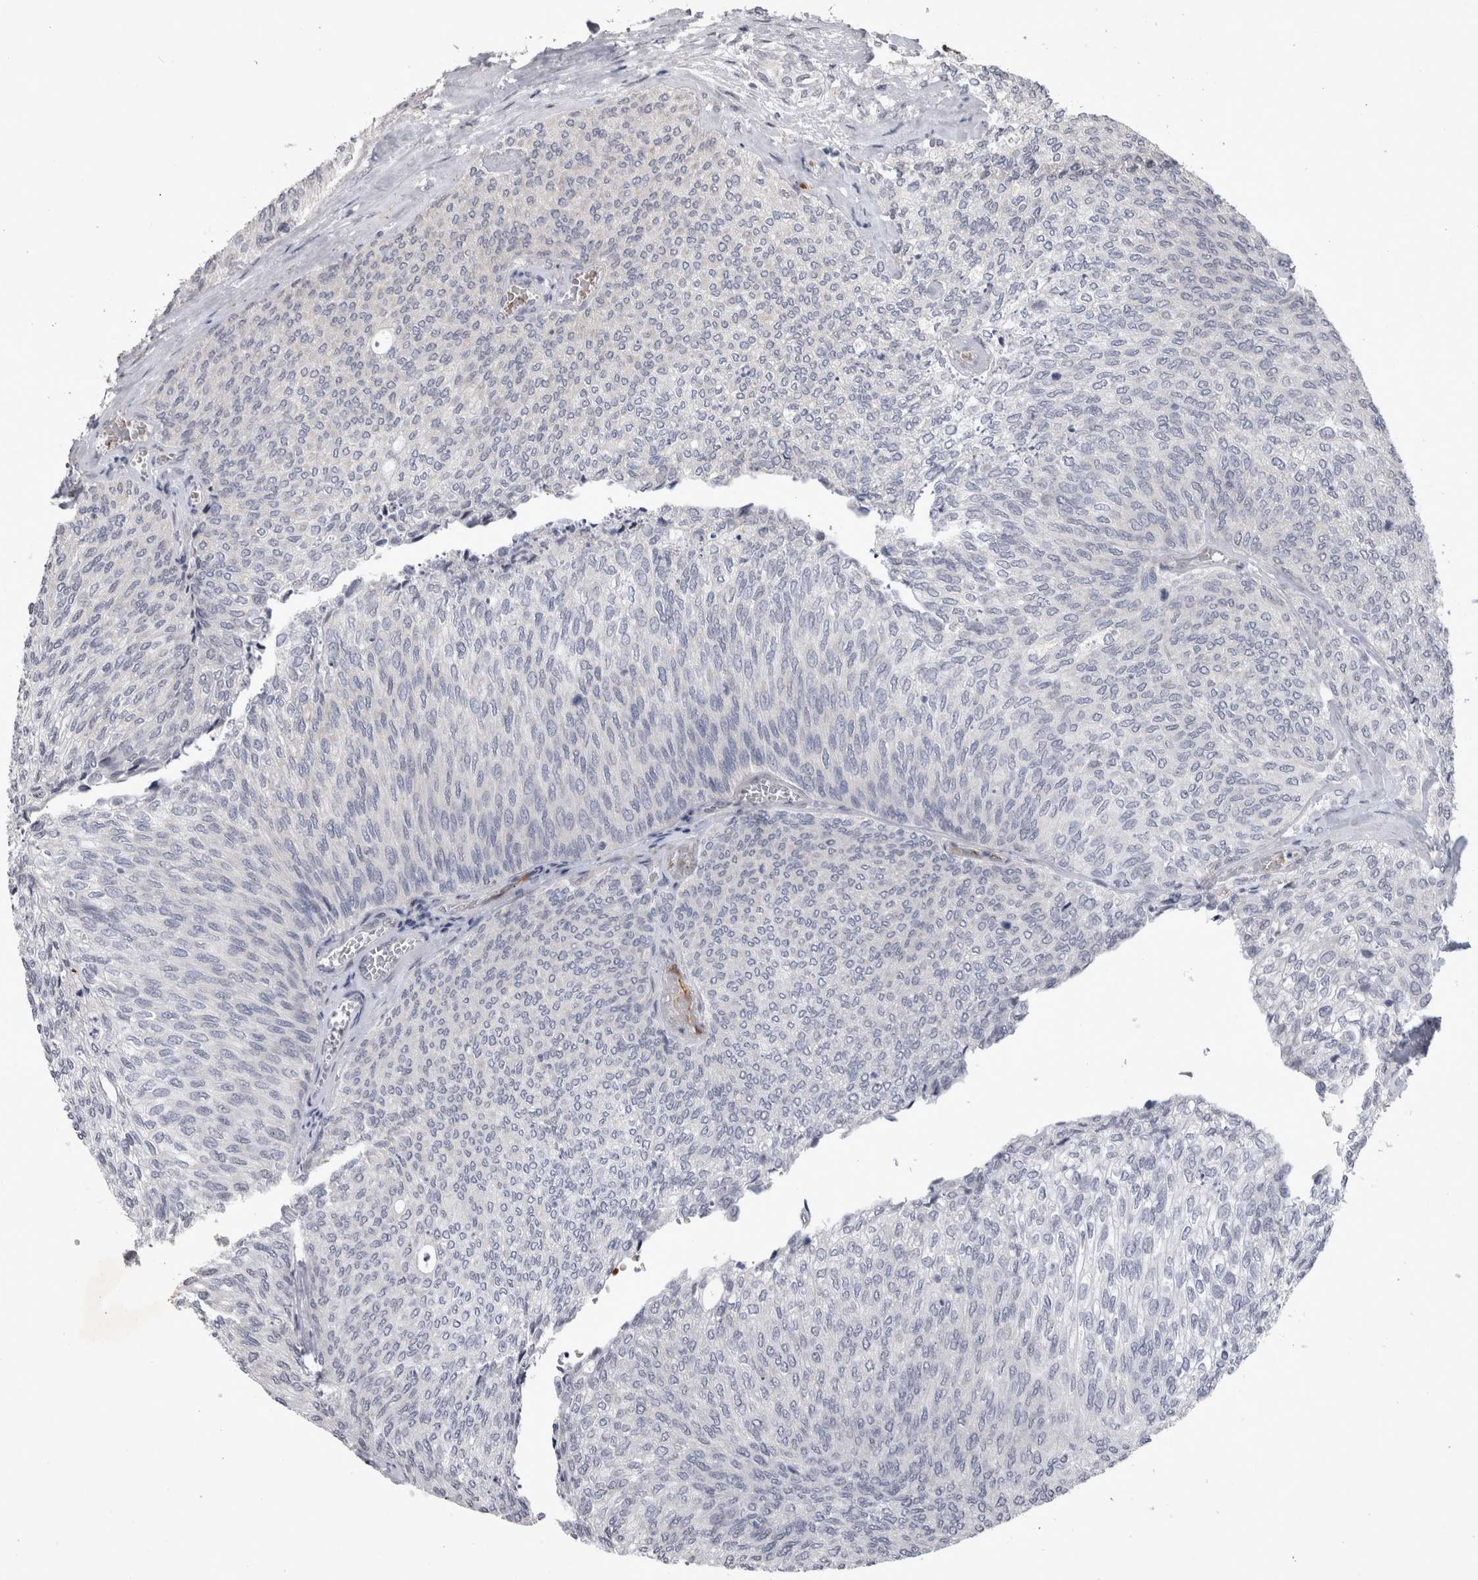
{"staining": {"intensity": "negative", "quantity": "none", "location": "none"}, "tissue": "urothelial cancer", "cell_type": "Tumor cells", "image_type": "cancer", "snomed": [{"axis": "morphology", "description": "Urothelial carcinoma, Low grade"}, {"axis": "topography", "description": "Urinary bladder"}], "caption": "DAB (3,3'-diaminobenzidine) immunohistochemical staining of human urothelial cancer shows no significant staining in tumor cells. (DAB (3,3'-diaminobenzidine) immunohistochemistry (IHC) with hematoxylin counter stain).", "gene": "IFI44", "patient": {"sex": "female", "age": 79}}